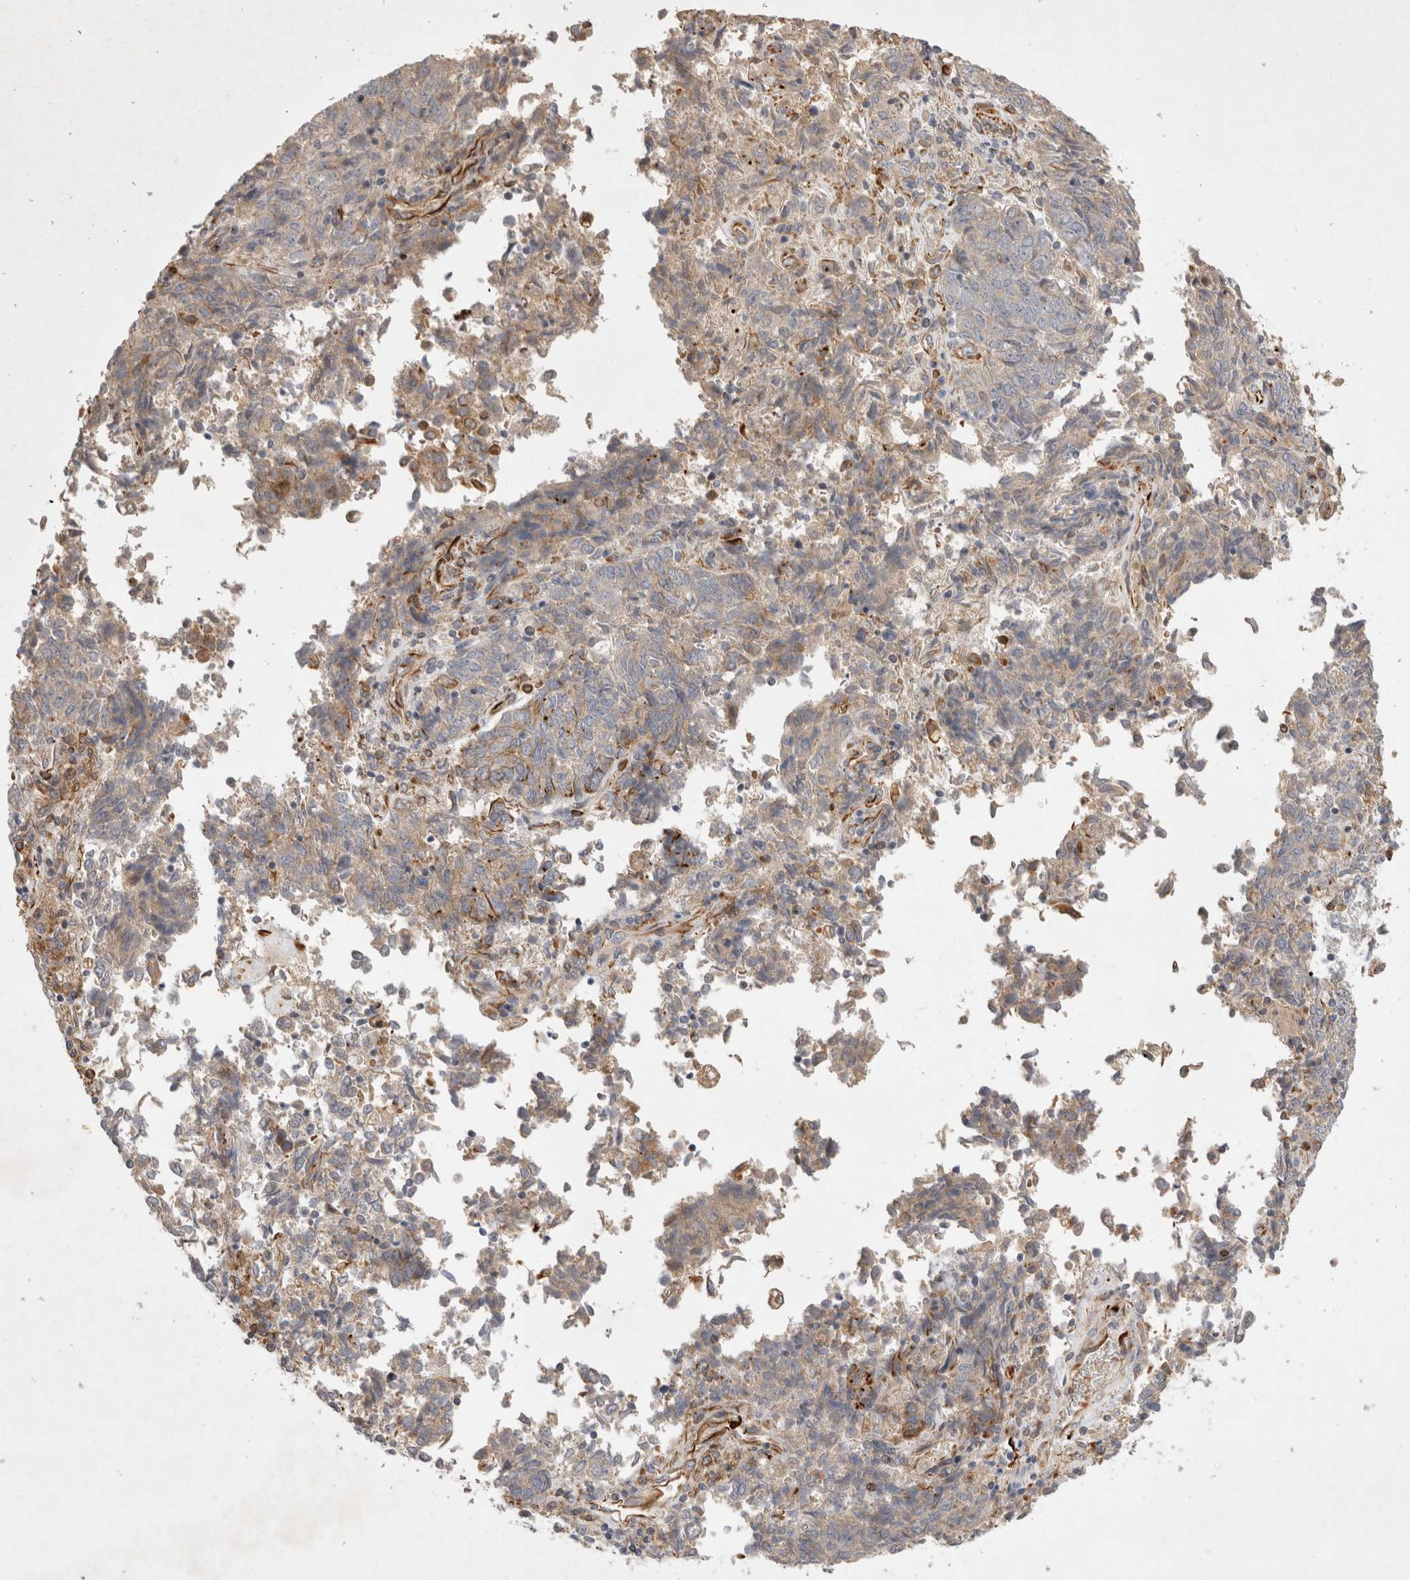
{"staining": {"intensity": "negative", "quantity": "none", "location": "none"}, "tissue": "endometrial cancer", "cell_type": "Tumor cells", "image_type": "cancer", "snomed": [{"axis": "morphology", "description": "Adenocarcinoma, NOS"}, {"axis": "topography", "description": "Endometrium"}], "caption": "This is a micrograph of immunohistochemistry (IHC) staining of endometrial cancer, which shows no staining in tumor cells. (Immunohistochemistry (ihc), brightfield microscopy, high magnification).", "gene": "NMU", "patient": {"sex": "female", "age": 80}}